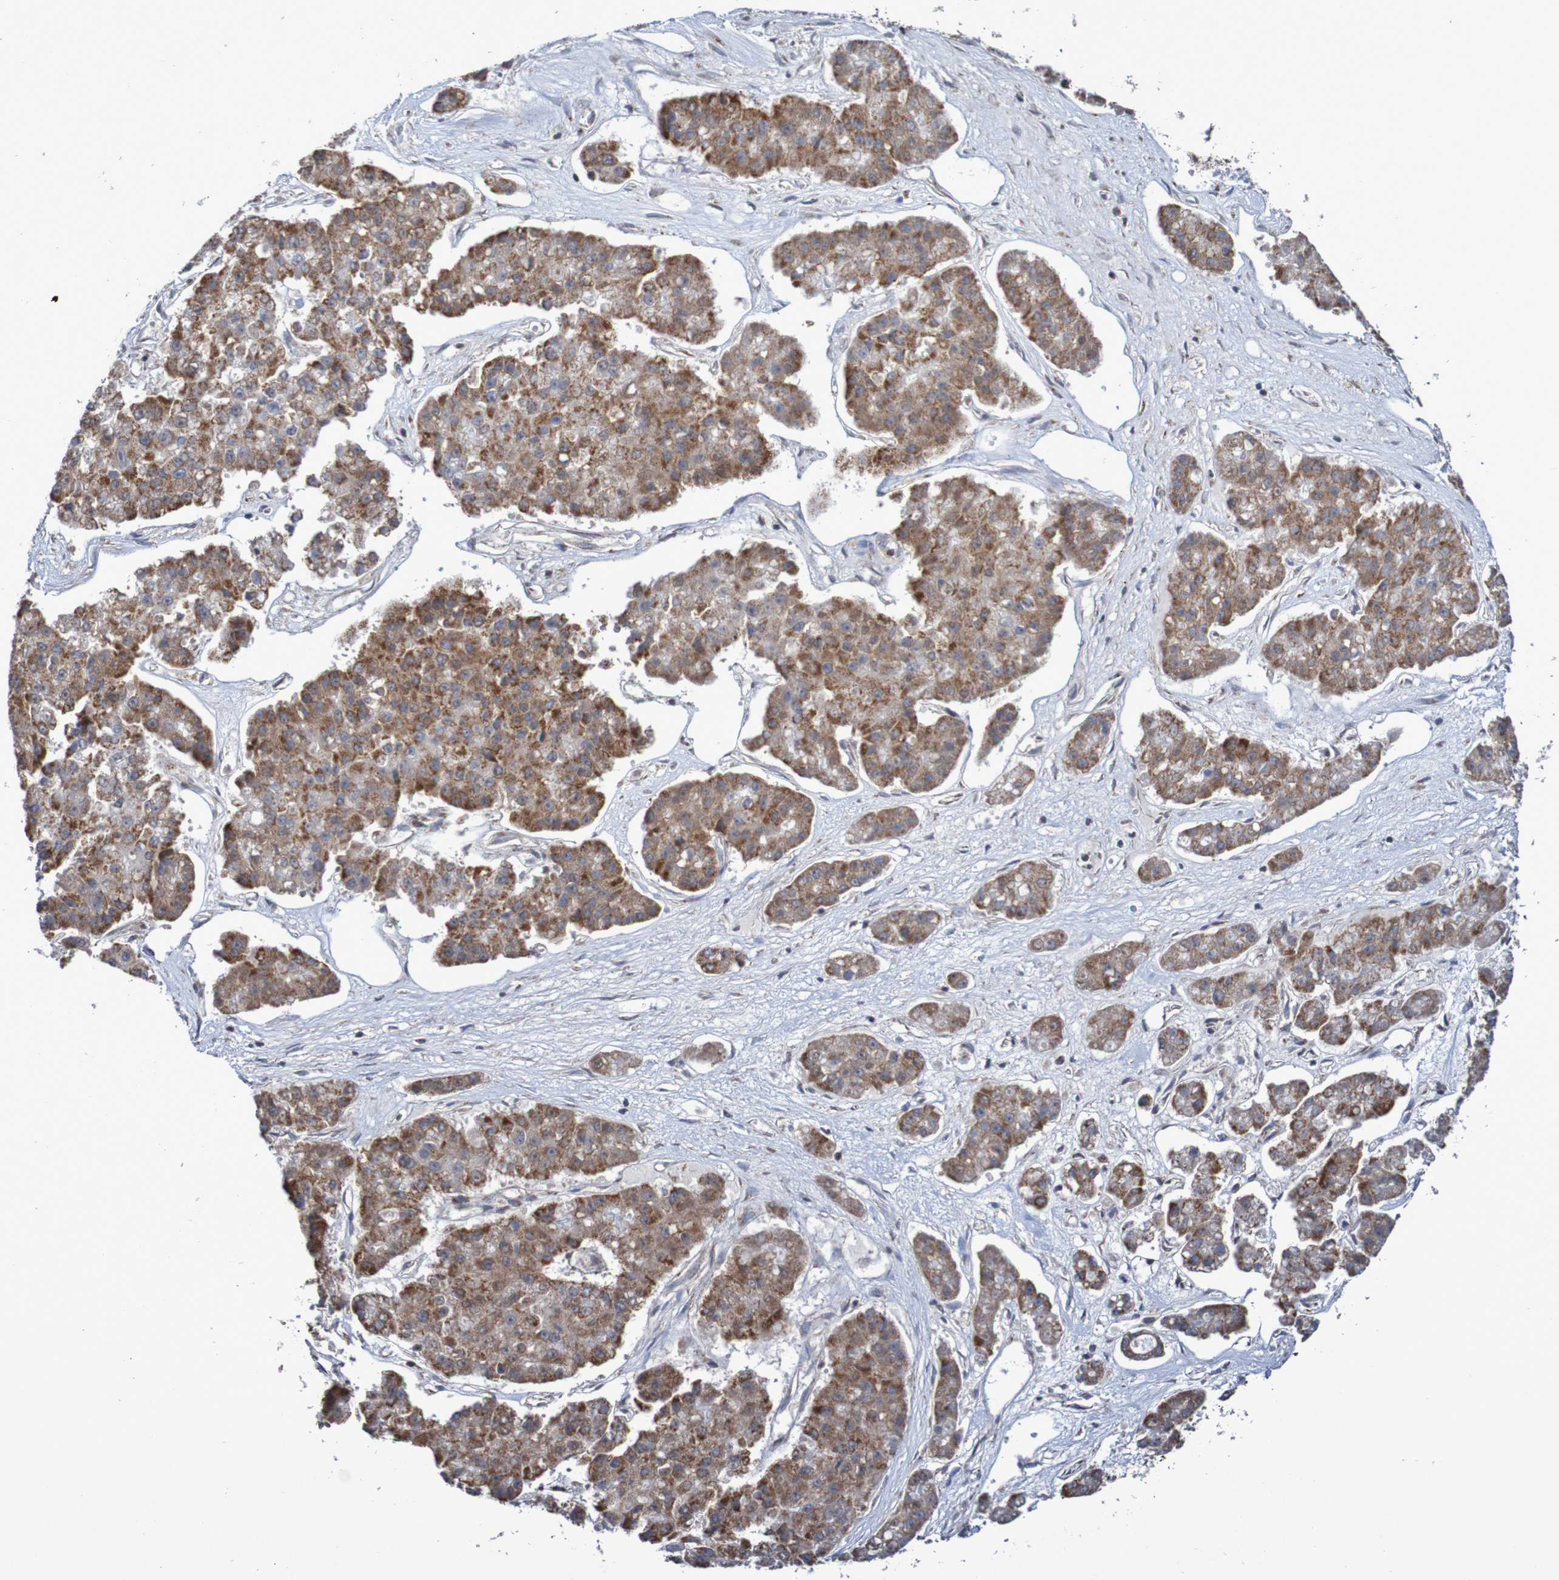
{"staining": {"intensity": "strong", "quantity": ">75%", "location": "cytoplasmic/membranous"}, "tissue": "pancreatic cancer", "cell_type": "Tumor cells", "image_type": "cancer", "snomed": [{"axis": "morphology", "description": "Adenocarcinoma, NOS"}, {"axis": "topography", "description": "Pancreas"}], "caption": "A high-resolution histopathology image shows immunohistochemistry staining of pancreatic cancer, which displays strong cytoplasmic/membranous staining in about >75% of tumor cells. (Brightfield microscopy of DAB IHC at high magnification).", "gene": "DVL1", "patient": {"sex": "male", "age": 50}}